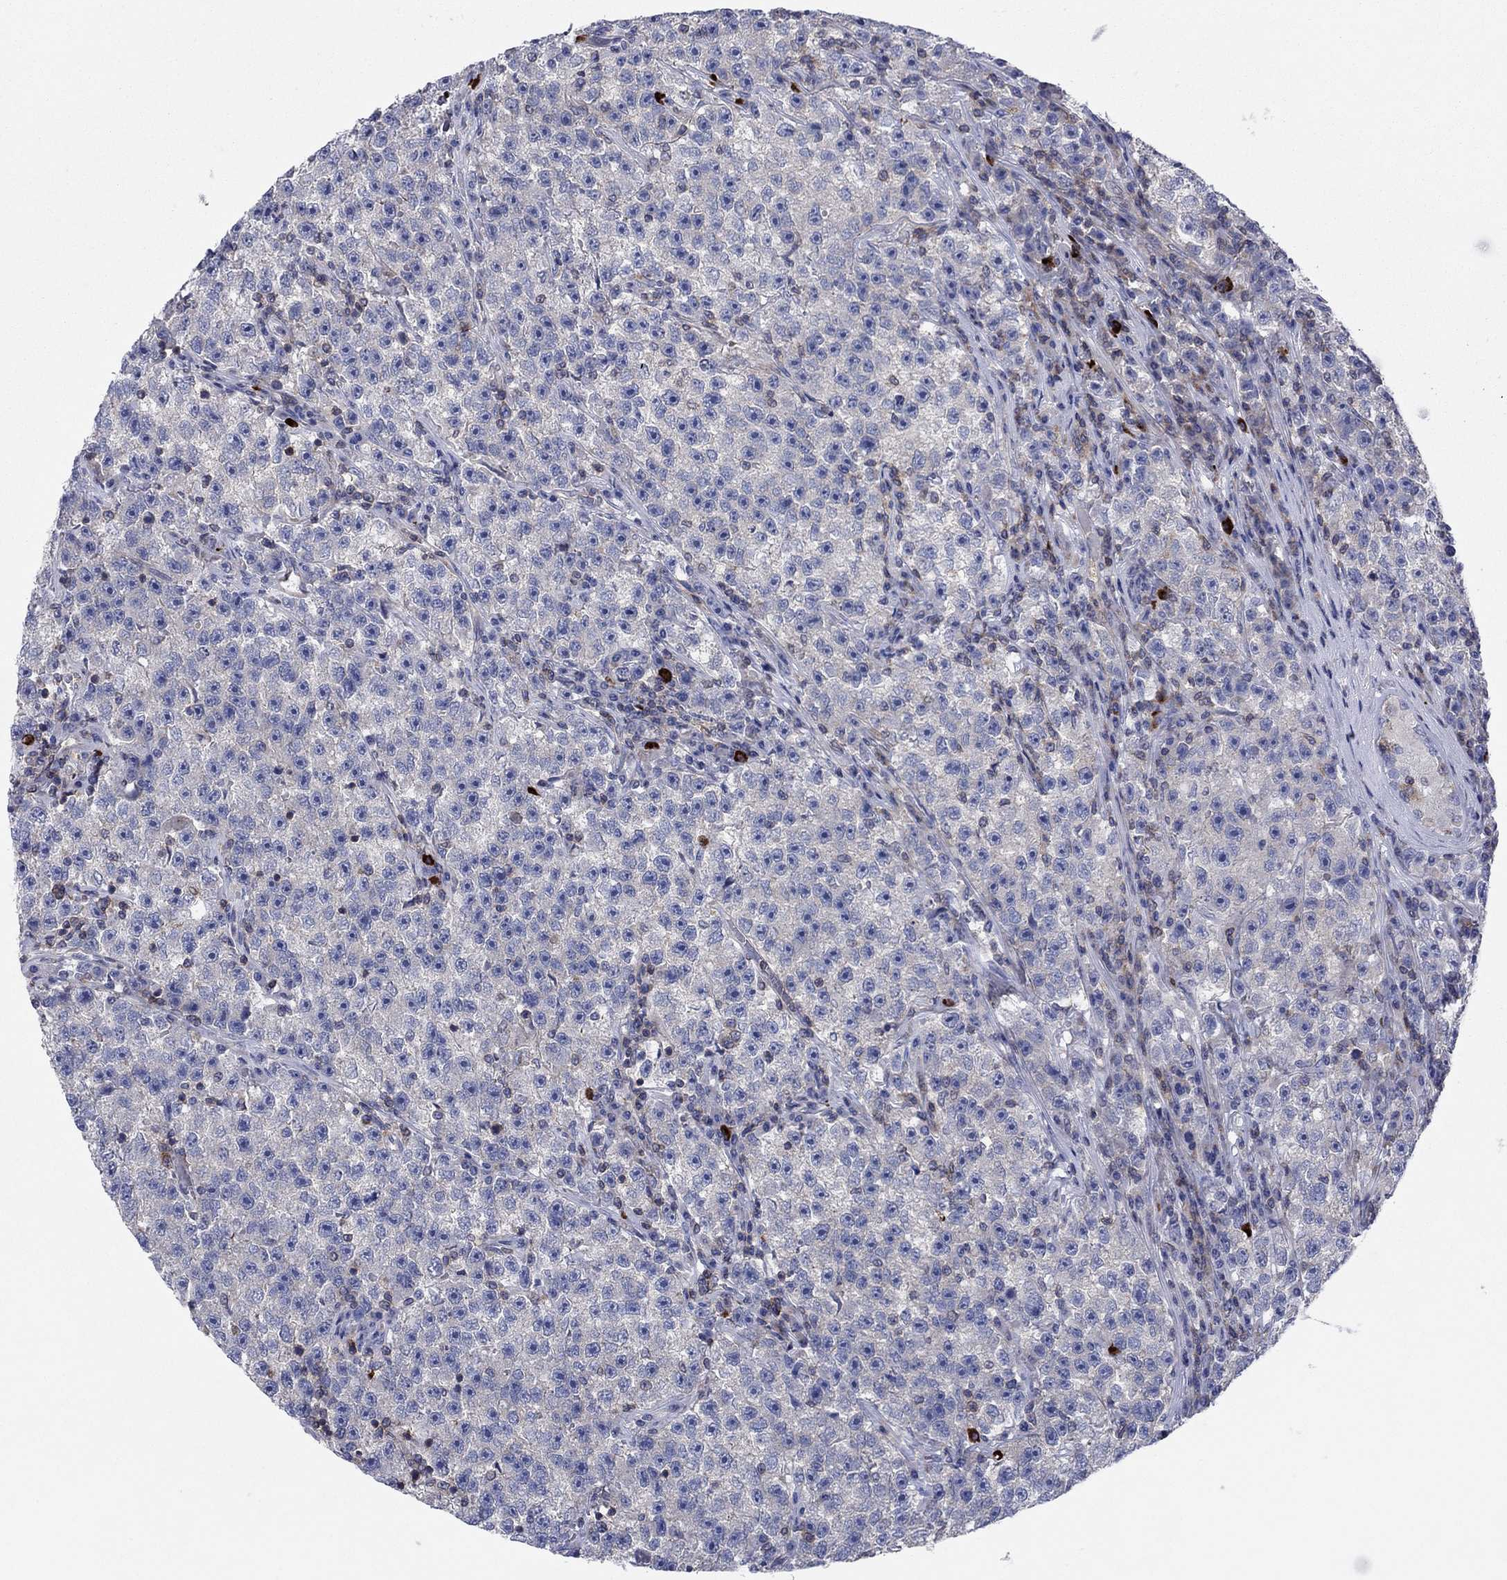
{"staining": {"intensity": "negative", "quantity": "none", "location": "none"}, "tissue": "testis cancer", "cell_type": "Tumor cells", "image_type": "cancer", "snomed": [{"axis": "morphology", "description": "Seminoma, NOS"}, {"axis": "topography", "description": "Testis"}], "caption": "A photomicrograph of seminoma (testis) stained for a protein demonstrates no brown staining in tumor cells.", "gene": "PVR", "patient": {"sex": "male", "age": 22}}